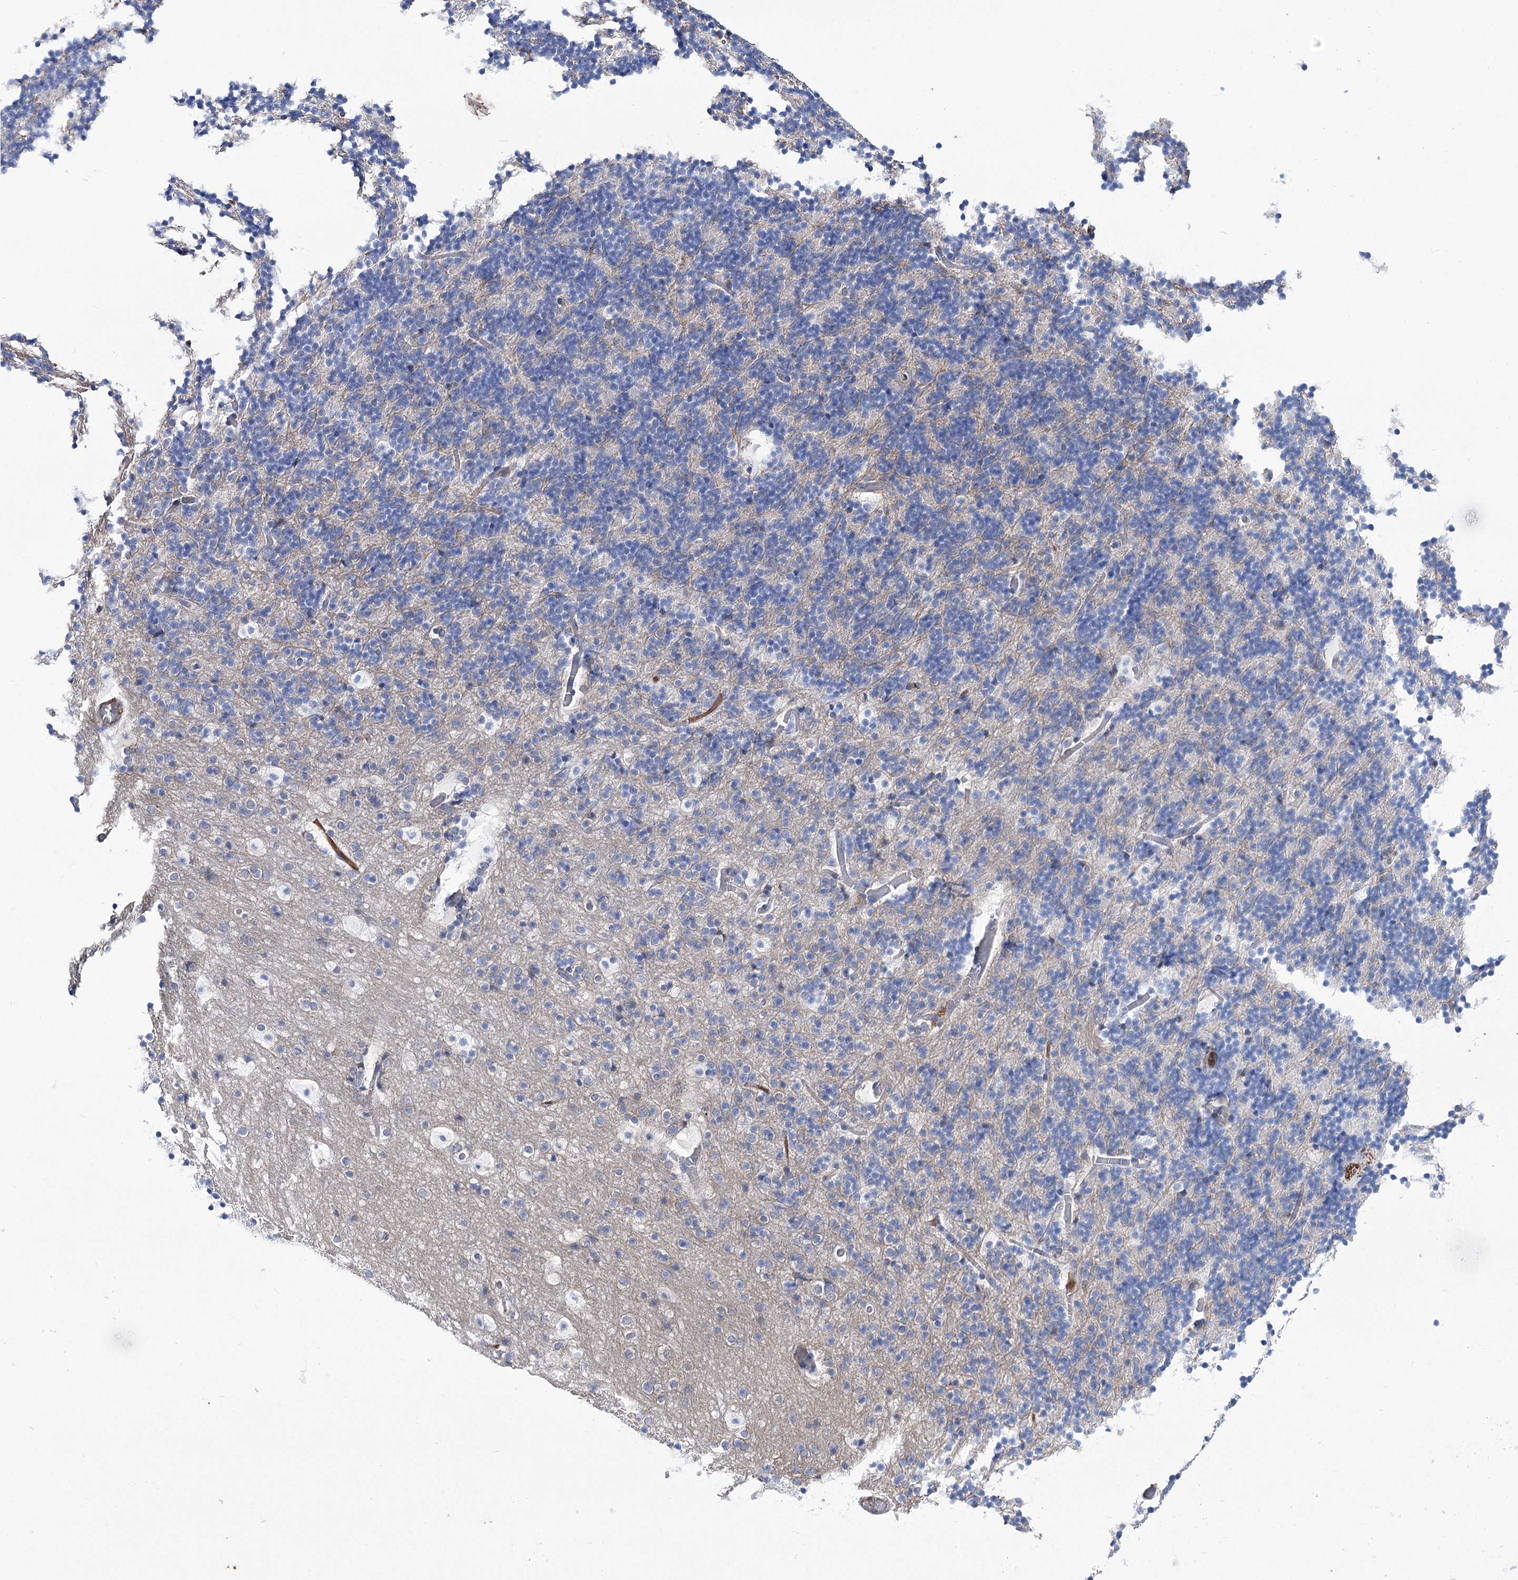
{"staining": {"intensity": "negative", "quantity": "none", "location": "none"}, "tissue": "cerebellum", "cell_type": "Cells in granular layer", "image_type": "normal", "snomed": [{"axis": "morphology", "description": "Normal tissue, NOS"}, {"axis": "topography", "description": "Cerebellum"}], "caption": "There is no significant staining in cells in granular layer of cerebellum.", "gene": "CEP164", "patient": {"sex": "male", "age": 57}}